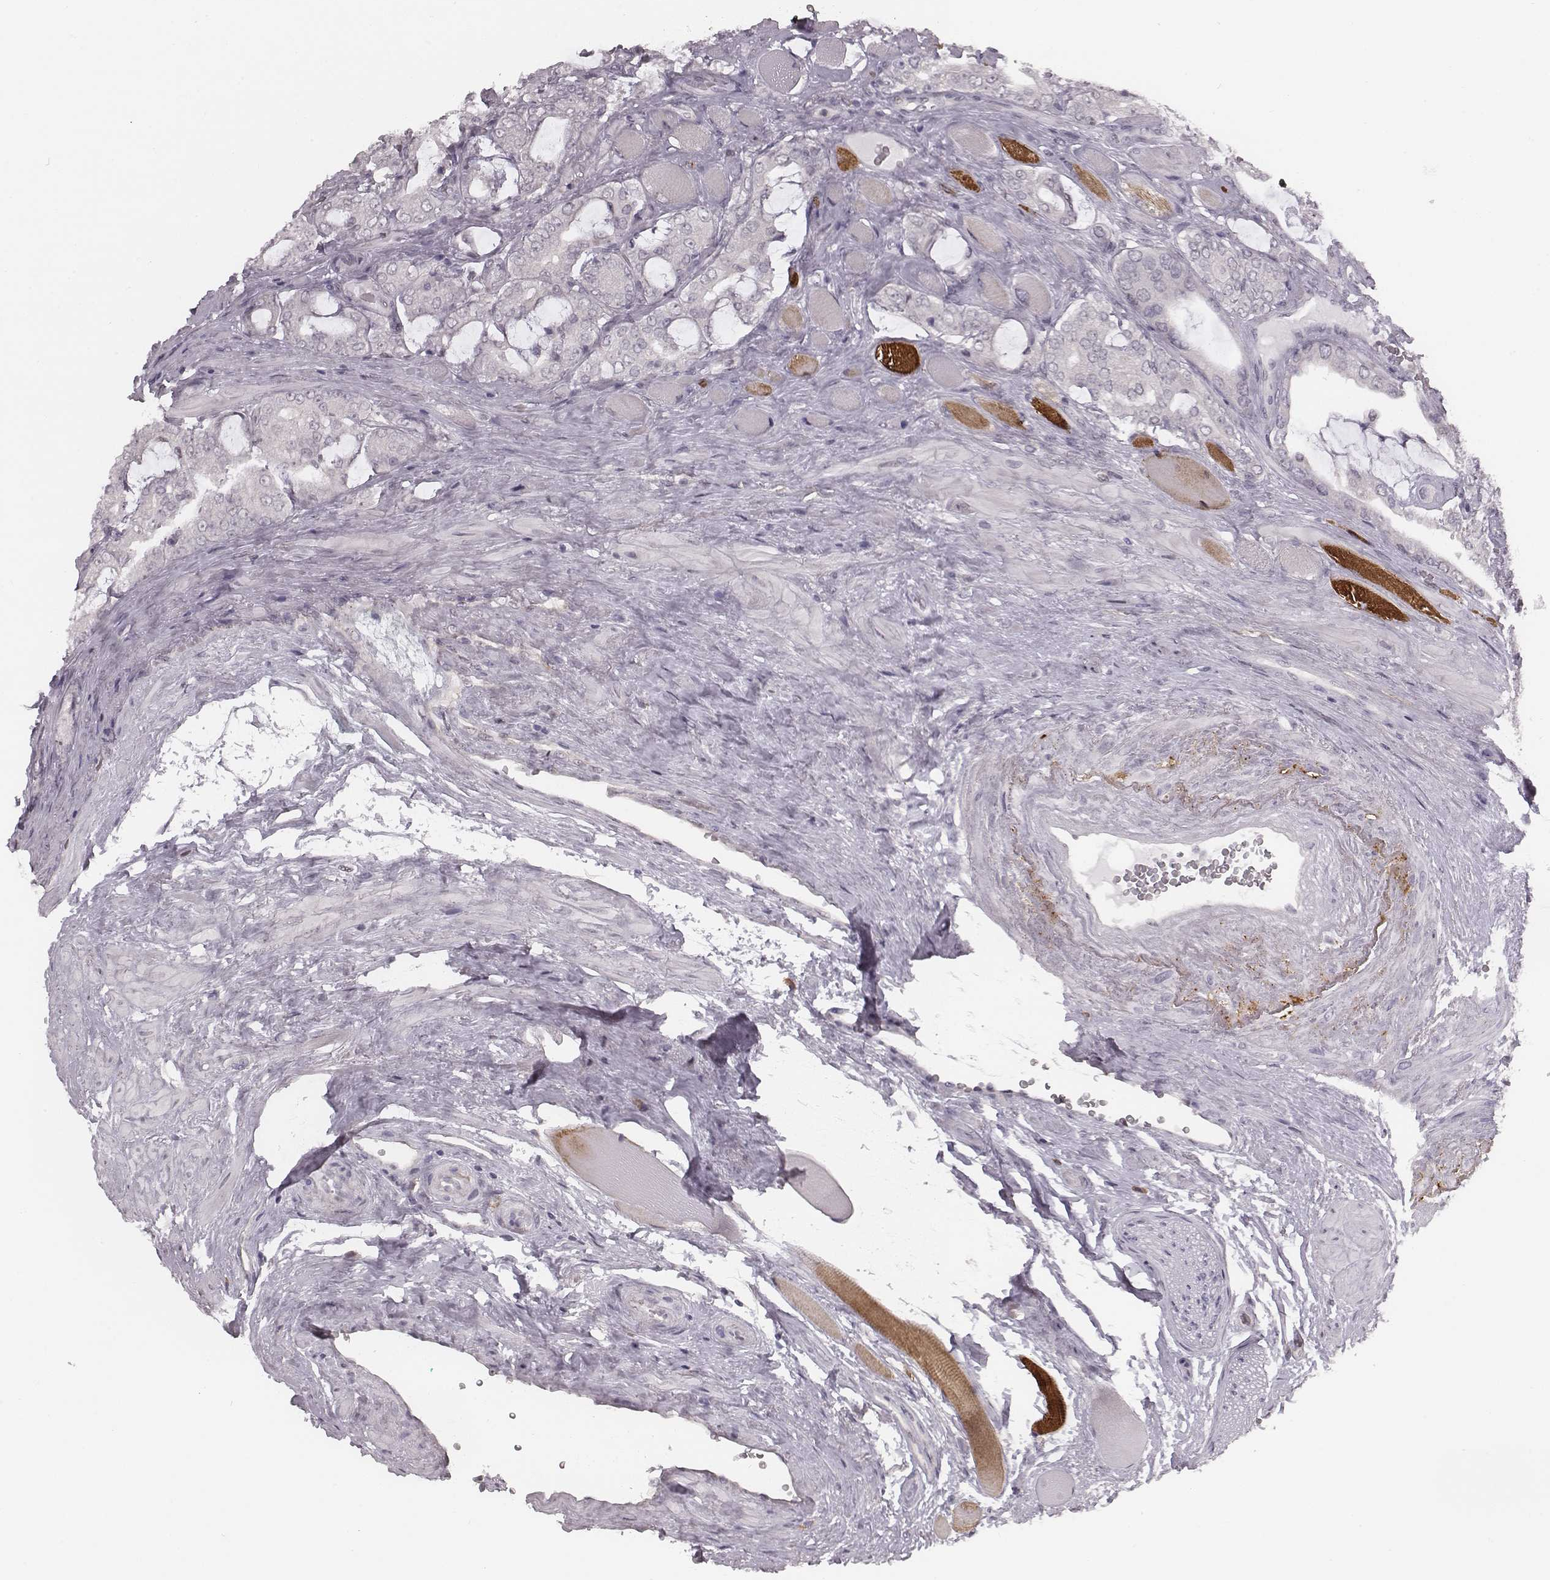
{"staining": {"intensity": "negative", "quantity": "none", "location": "none"}, "tissue": "prostate cancer", "cell_type": "Tumor cells", "image_type": "cancer", "snomed": [{"axis": "morphology", "description": "Adenocarcinoma, NOS"}, {"axis": "topography", "description": "Prostate"}], "caption": "High magnification brightfield microscopy of prostate cancer (adenocarcinoma) stained with DAB (brown) and counterstained with hematoxylin (blue): tumor cells show no significant staining.", "gene": "RPGRIP1", "patient": {"sex": "male", "age": 64}}